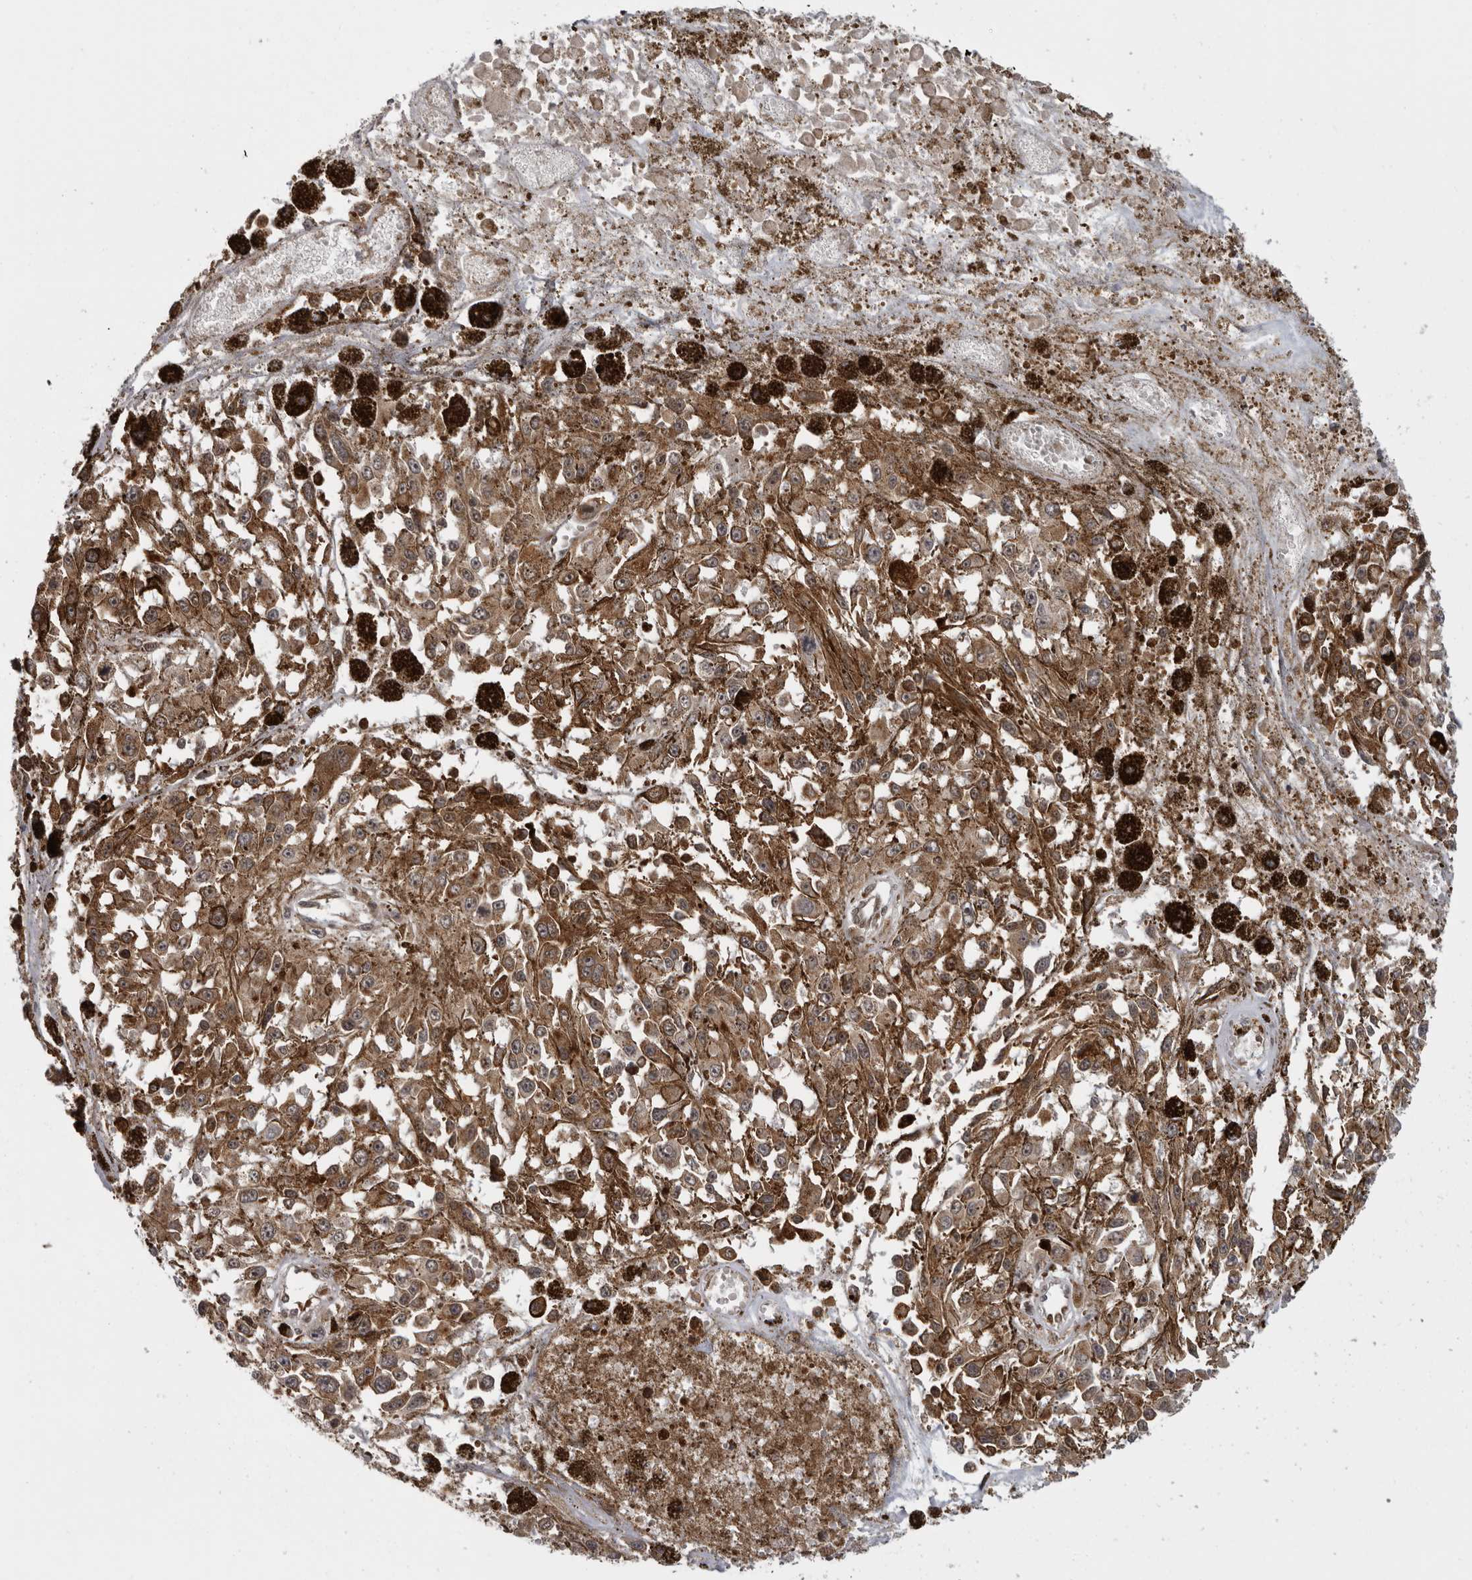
{"staining": {"intensity": "moderate", "quantity": ">75%", "location": "cytoplasmic/membranous"}, "tissue": "melanoma", "cell_type": "Tumor cells", "image_type": "cancer", "snomed": [{"axis": "morphology", "description": "Malignant melanoma, Metastatic site"}, {"axis": "topography", "description": "Lymph node"}], "caption": "Protein expression by immunohistochemistry displays moderate cytoplasmic/membranous positivity in approximately >75% of tumor cells in malignant melanoma (metastatic site). The staining was performed using DAB (3,3'-diaminobenzidine) to visualize the protein expression in brown, while the nuclei were stained in blue with hematoxylin (Magnification: 20x).", "gene": "DNAH14", "patient": {"sex": "male", "age": 59}}